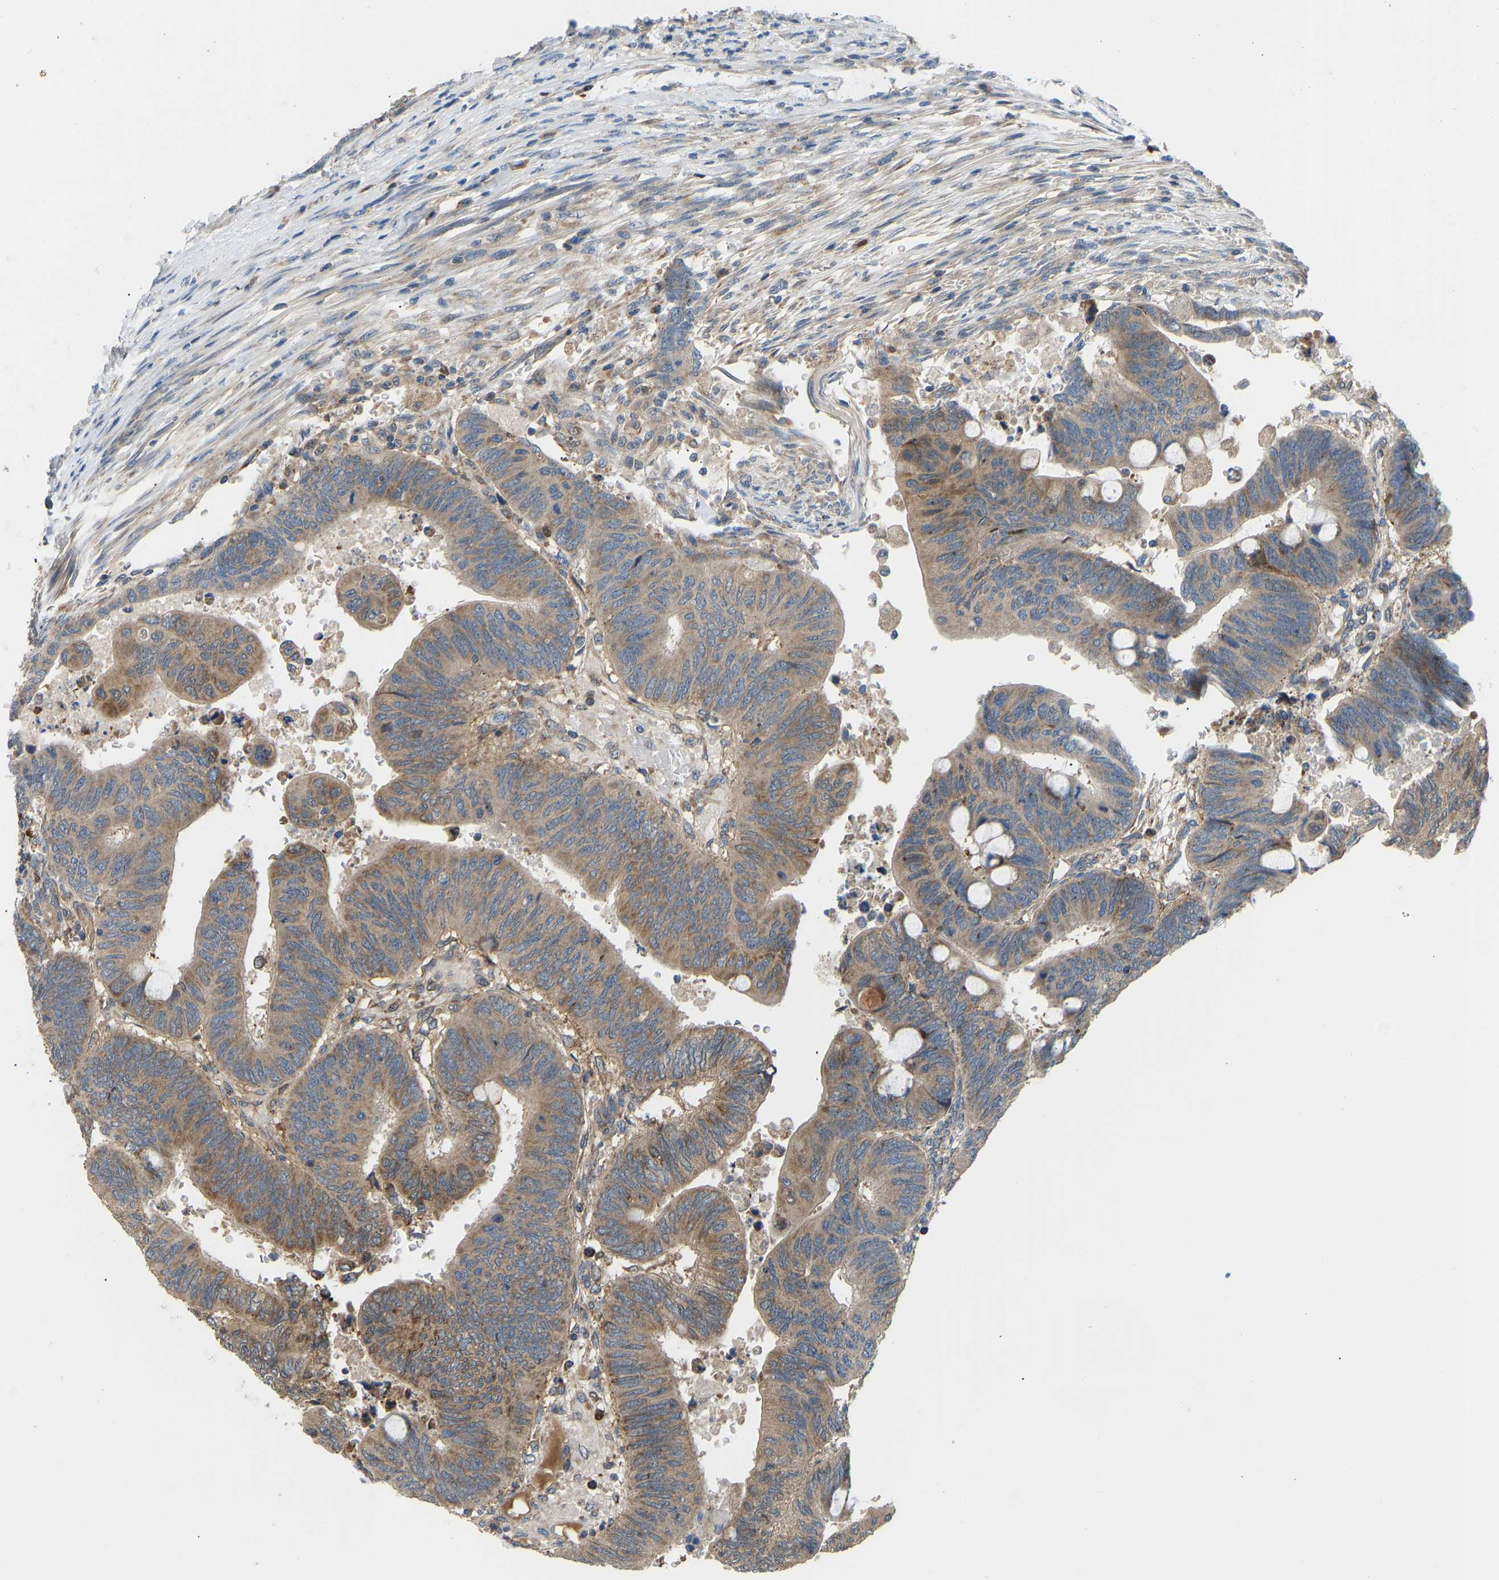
{"staining": {"intensity": "moderate", "quantity": ">75%", "location": "cytoplasmic/membranous"}, "tissue": "colorectal cancer", "cell_type": "Tumor cells", "image_type": "cancer", "snomed": [{"axis": "morphology", "description": "Normal tissue, NOS"}, {"axis": "morphology", "description": "Adenocarcinoma, NOS"}, {"axis": "topography", "description": "Rectum"}, {"axis": "topography", "description": "Peripheral nerve tissue"}], "caption": "DAB immunohistochemical staining of human colorectal cancer shows moderate cytoplasmic/membranous protein positivity in approximately >75% of tumor cells.", "gene": "RBP1", "patient": {"sex": "male", "age": 92}}